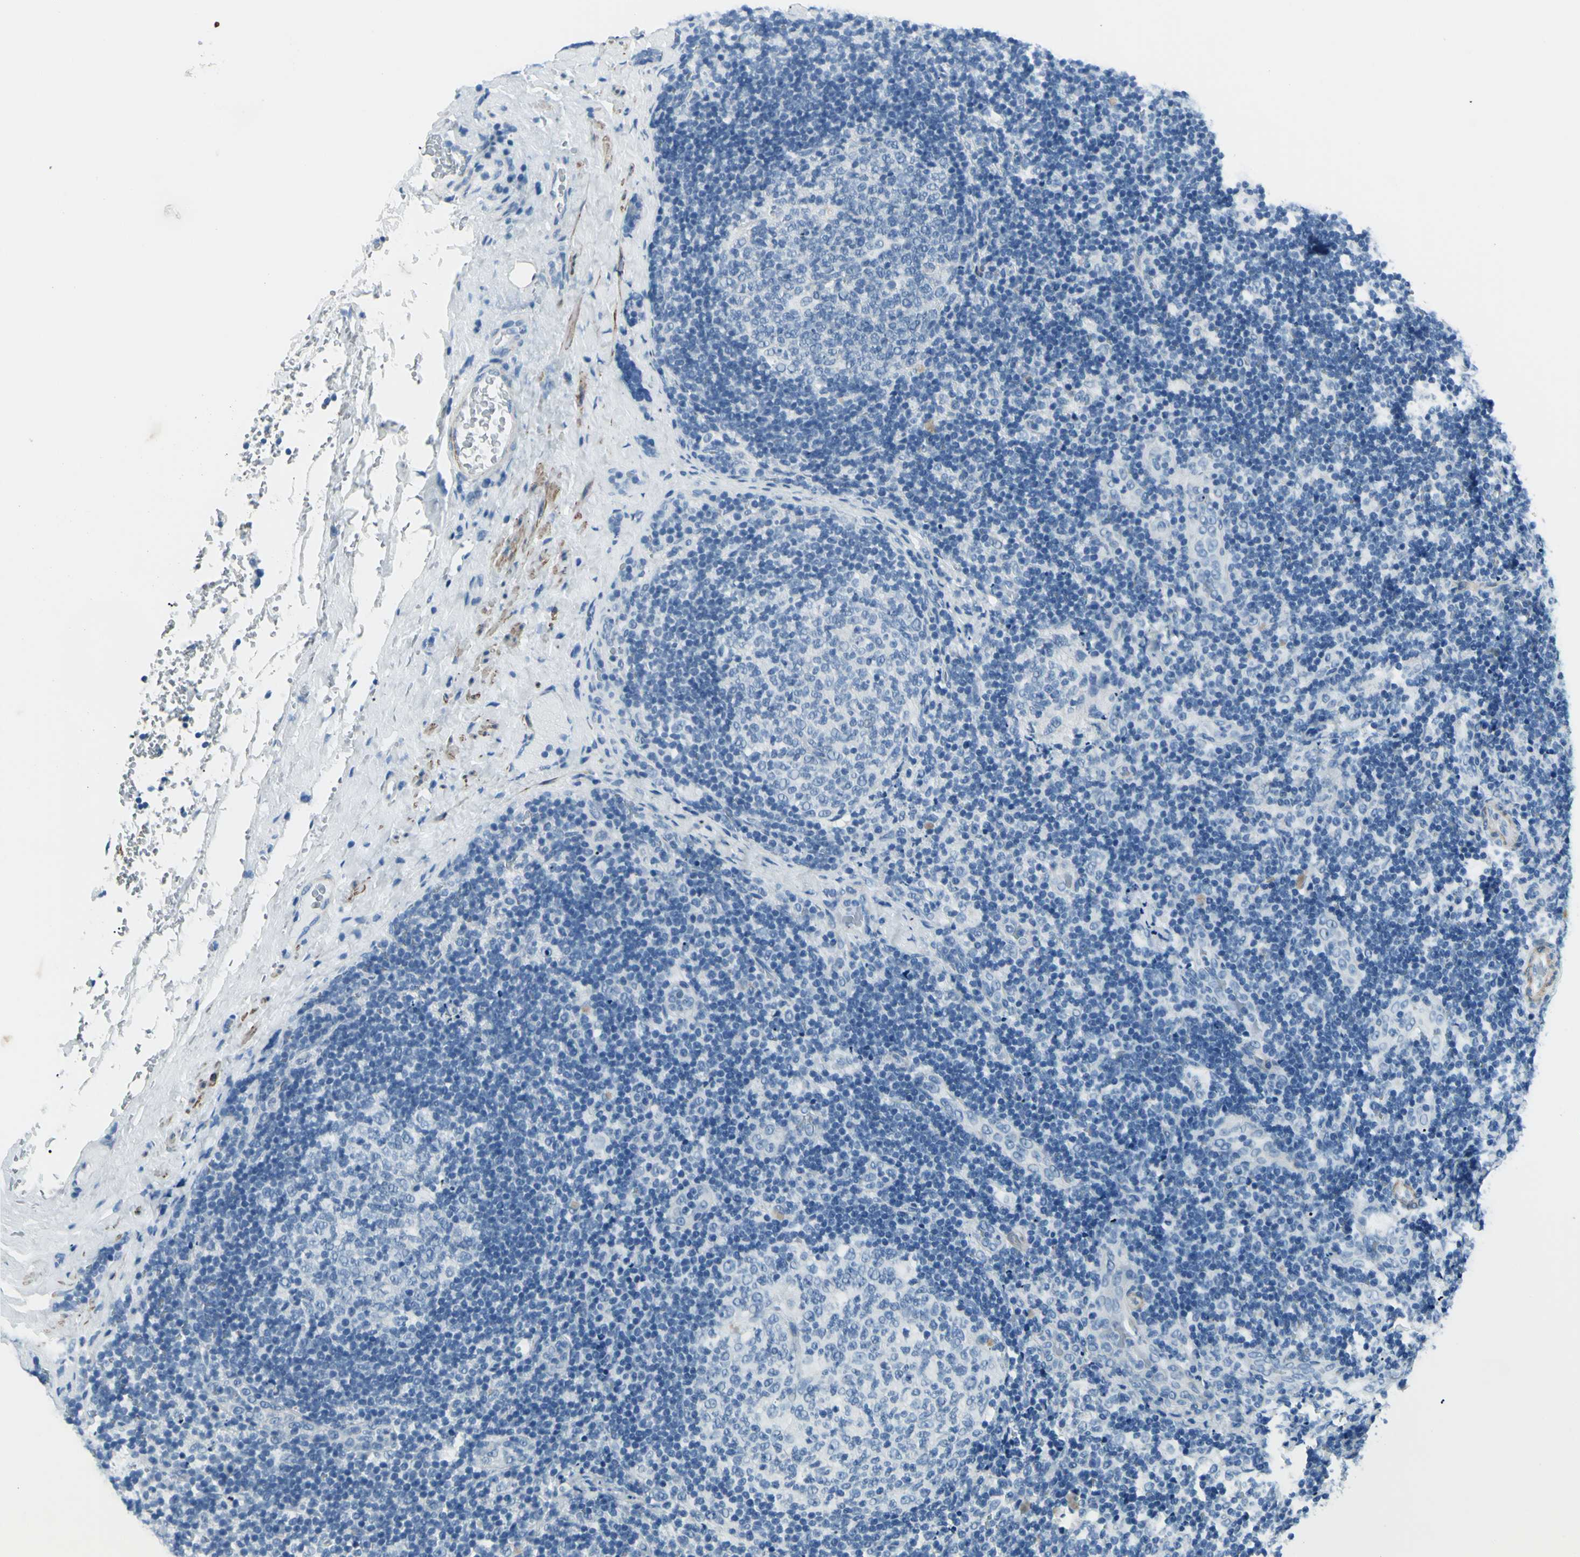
{"staining": {"intensity": "negative", "quantity": "none", "location": "none"}, "tissue": "lymph node", "cell_type": "Germinal center cells", "image_type": "normal", "snomed": [{"axis": "morphology", "description": "Normal tissue, NOS"}, {"axis": "topography", "description": "Lymph node"}], "caption": "Histopathology image shows no significant protein positivity in germinal center cells of unremarkable lymph node.", "gene": "CDH15", "patient": {"sex": "female", "age": 14}}